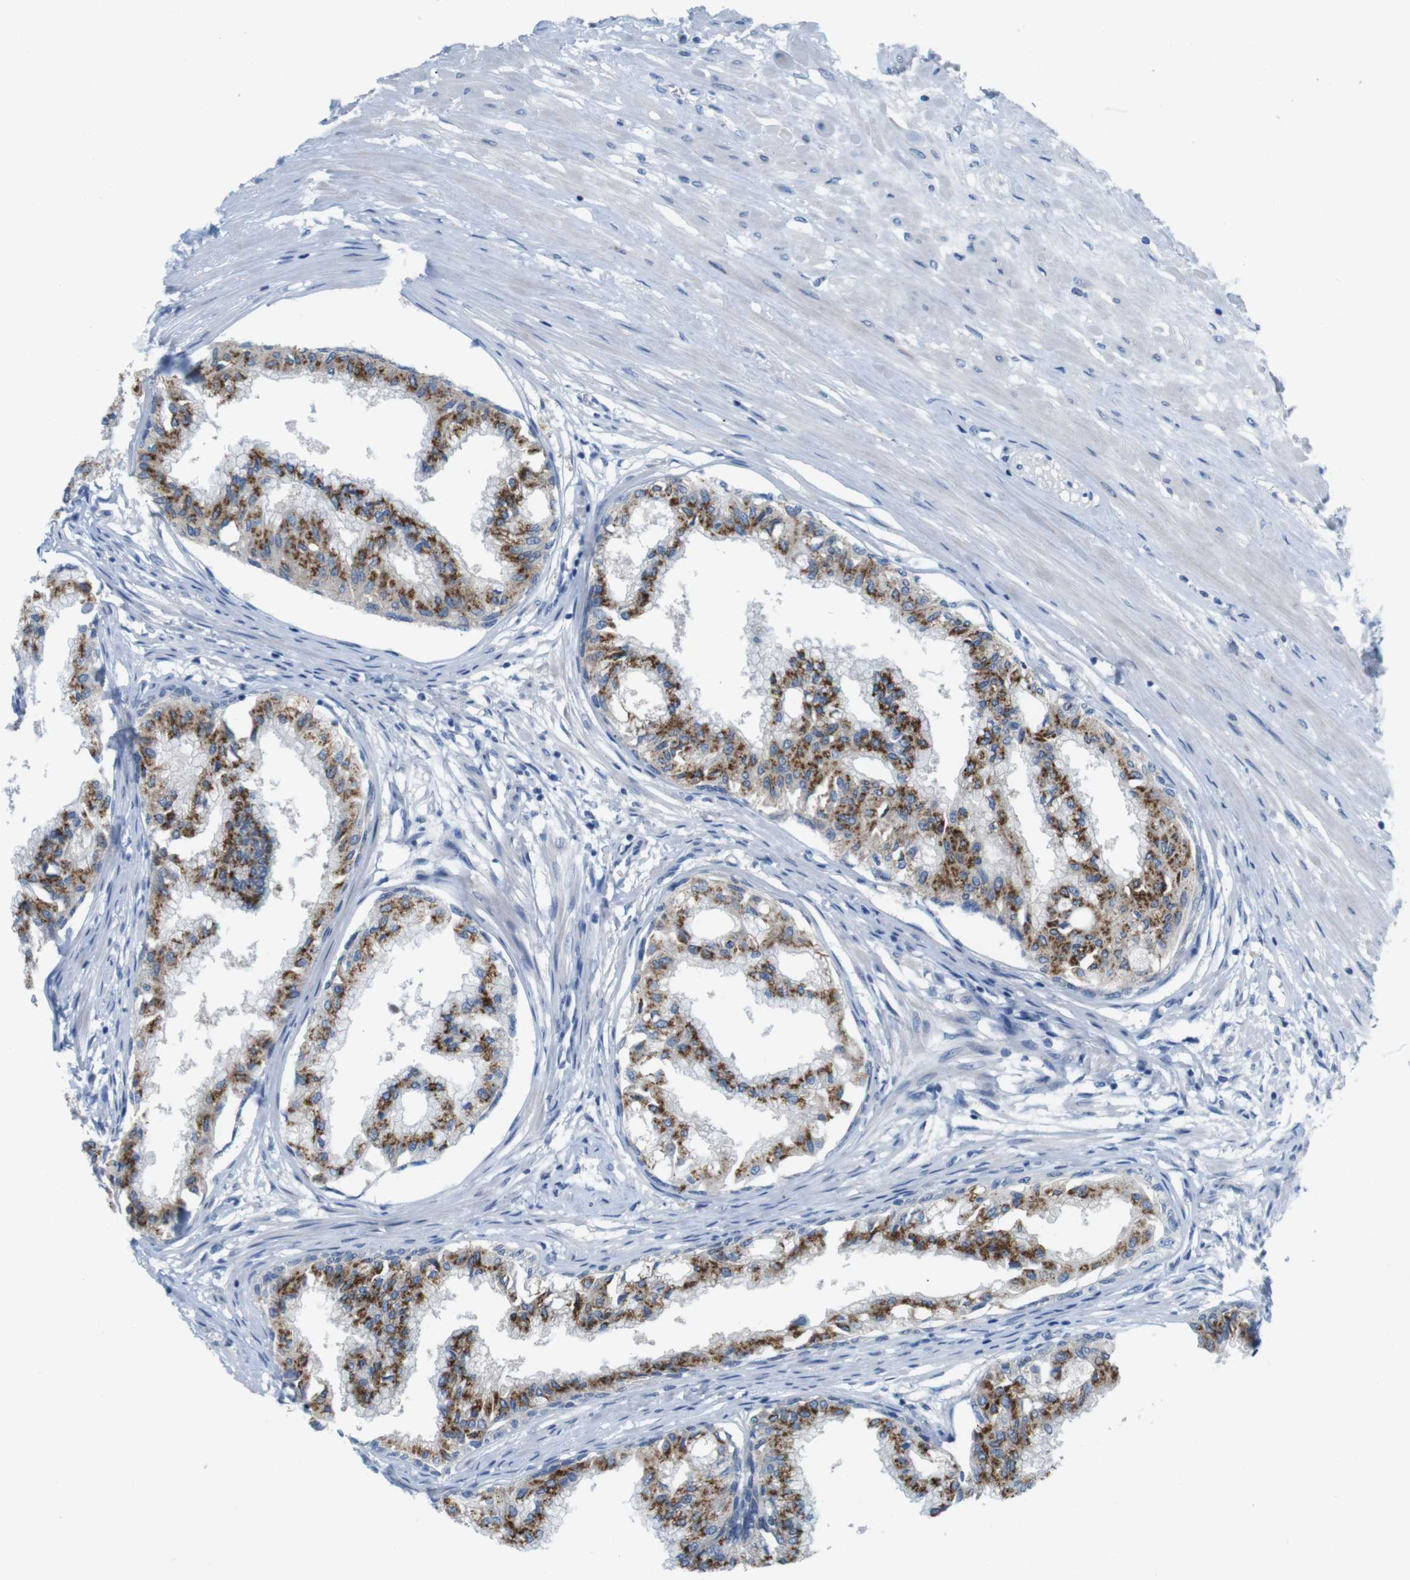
{"staining": {"intensity": "strong", "quantity": ">75%", "location": "cytoplasmic/membranous"}, "tissue": "prostate", "cell_type": "Glandular cells", "image_type": "normal", "snomed": [{"axis": "morphology", "description": "Normal tissue, NOS"}, {"axis": "topography", "description": "Prostate"}, {"axis": "topography", "description": "Seminal veicle"}], "caption": "The histopathology image exhibits staining of unremarkable prostate, revealing strong cytoplasmic/membranous protein staining (brown color) within glandular cells.", "gene": "GOLGA2", "patient": {"sex": "male", "age": 60}}